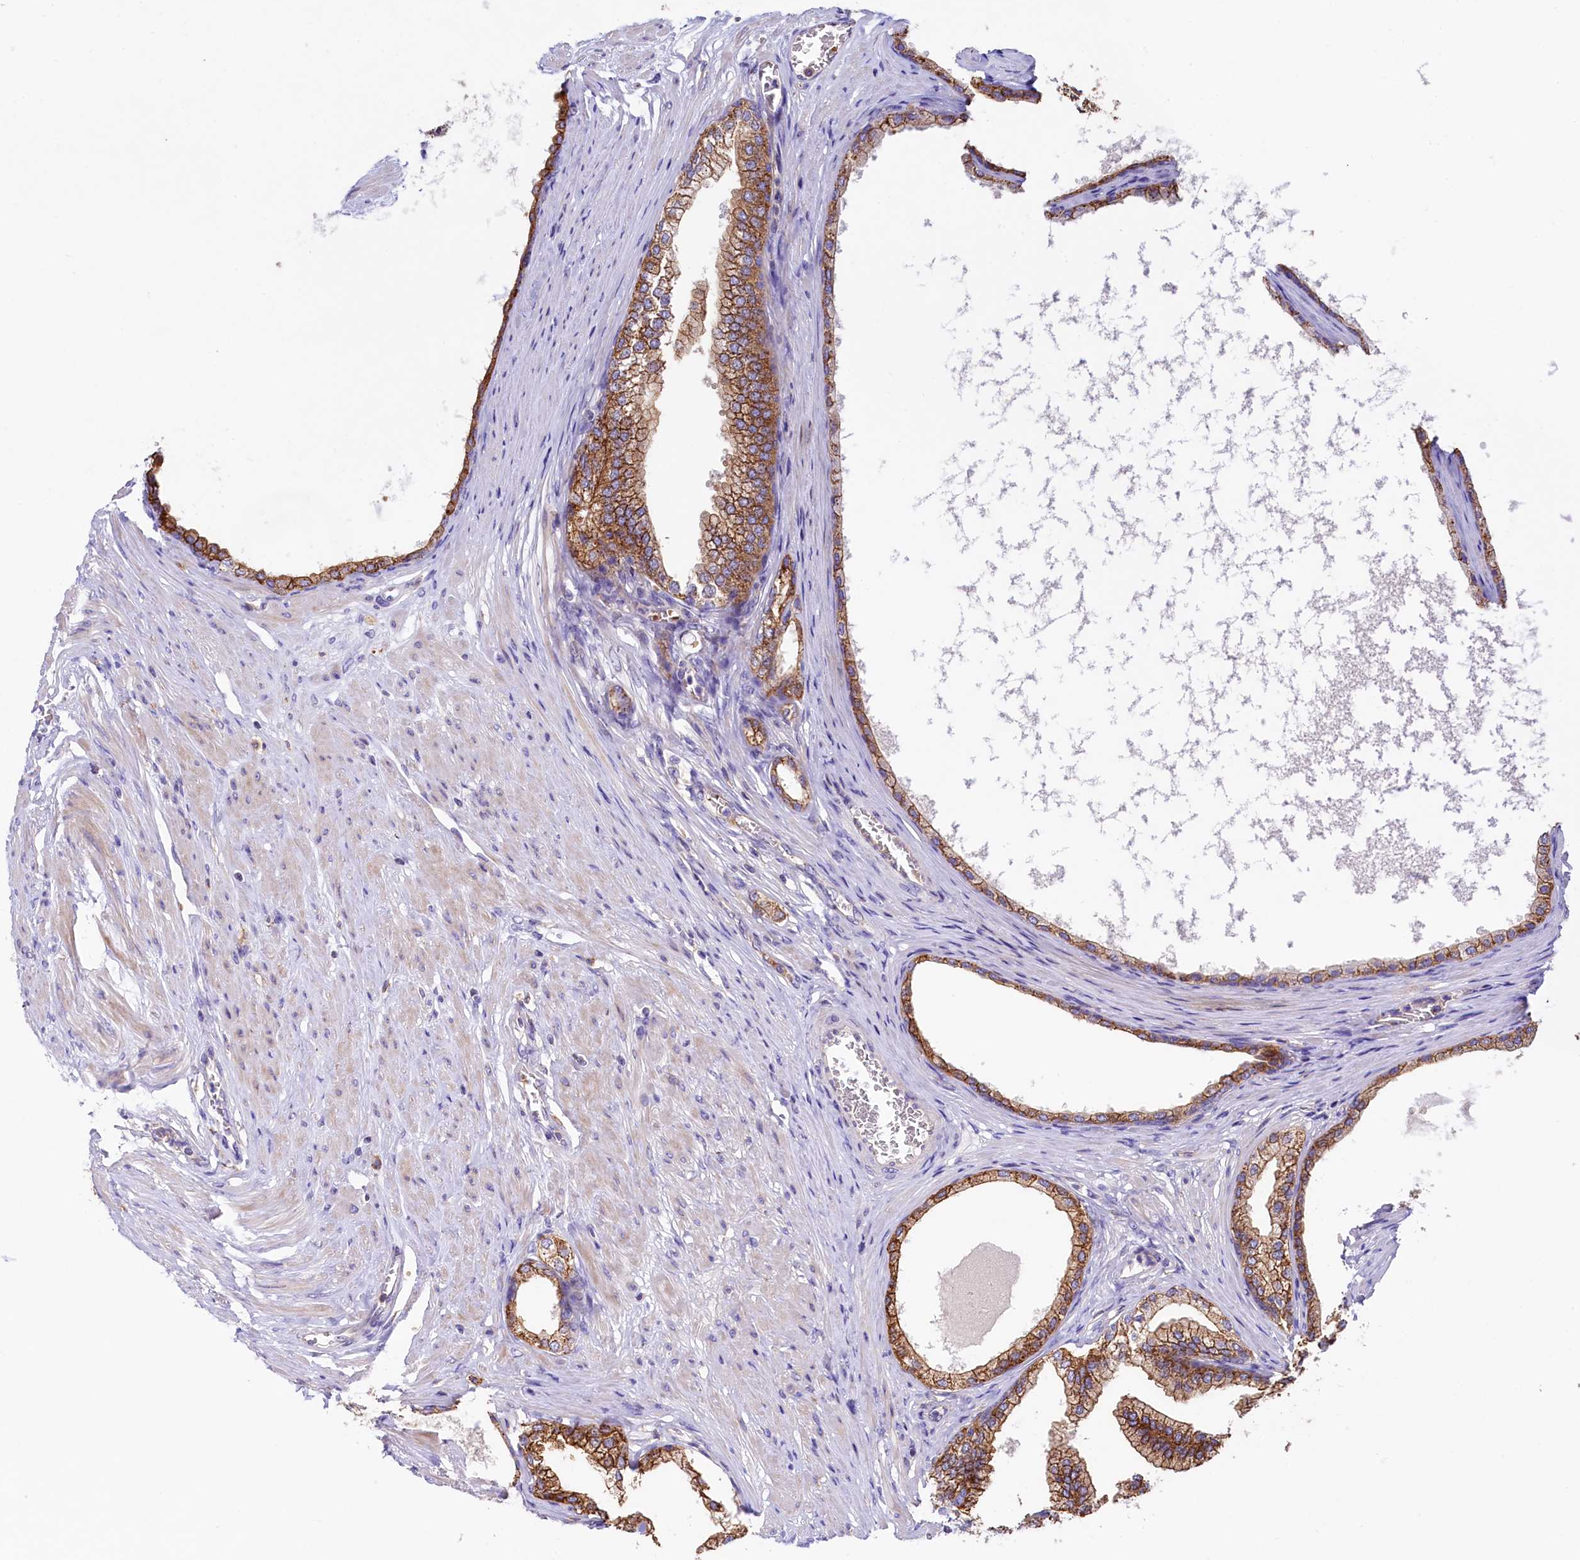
{"staining": {"intensity": "strong", "quantity": ">75%", "location": "cytoplasmic/membranous"}, "tissue": "prostate", "cell_type": "Glandular cells", "image_type": "normal", "snomed": [{"axis": "morphology", "description": "Normal tissue, NOS"}, {"axis": "morphology", "description": "Urothelial carcinoma, Low grade"}, {"axis": "topography", "description": "Urinary bladder"}, {"axis": "topography", "description": "Prostate"}], "caption": "Prostate stained with immunohistochemistry shows strong cytoplasmic/membranous staining in approximately >75% of glandular cells. (DAB IHC with brightfield microscopy, high magnification).", "gene": "HPS6", "patient": {"sex": "male", "age": 60}}